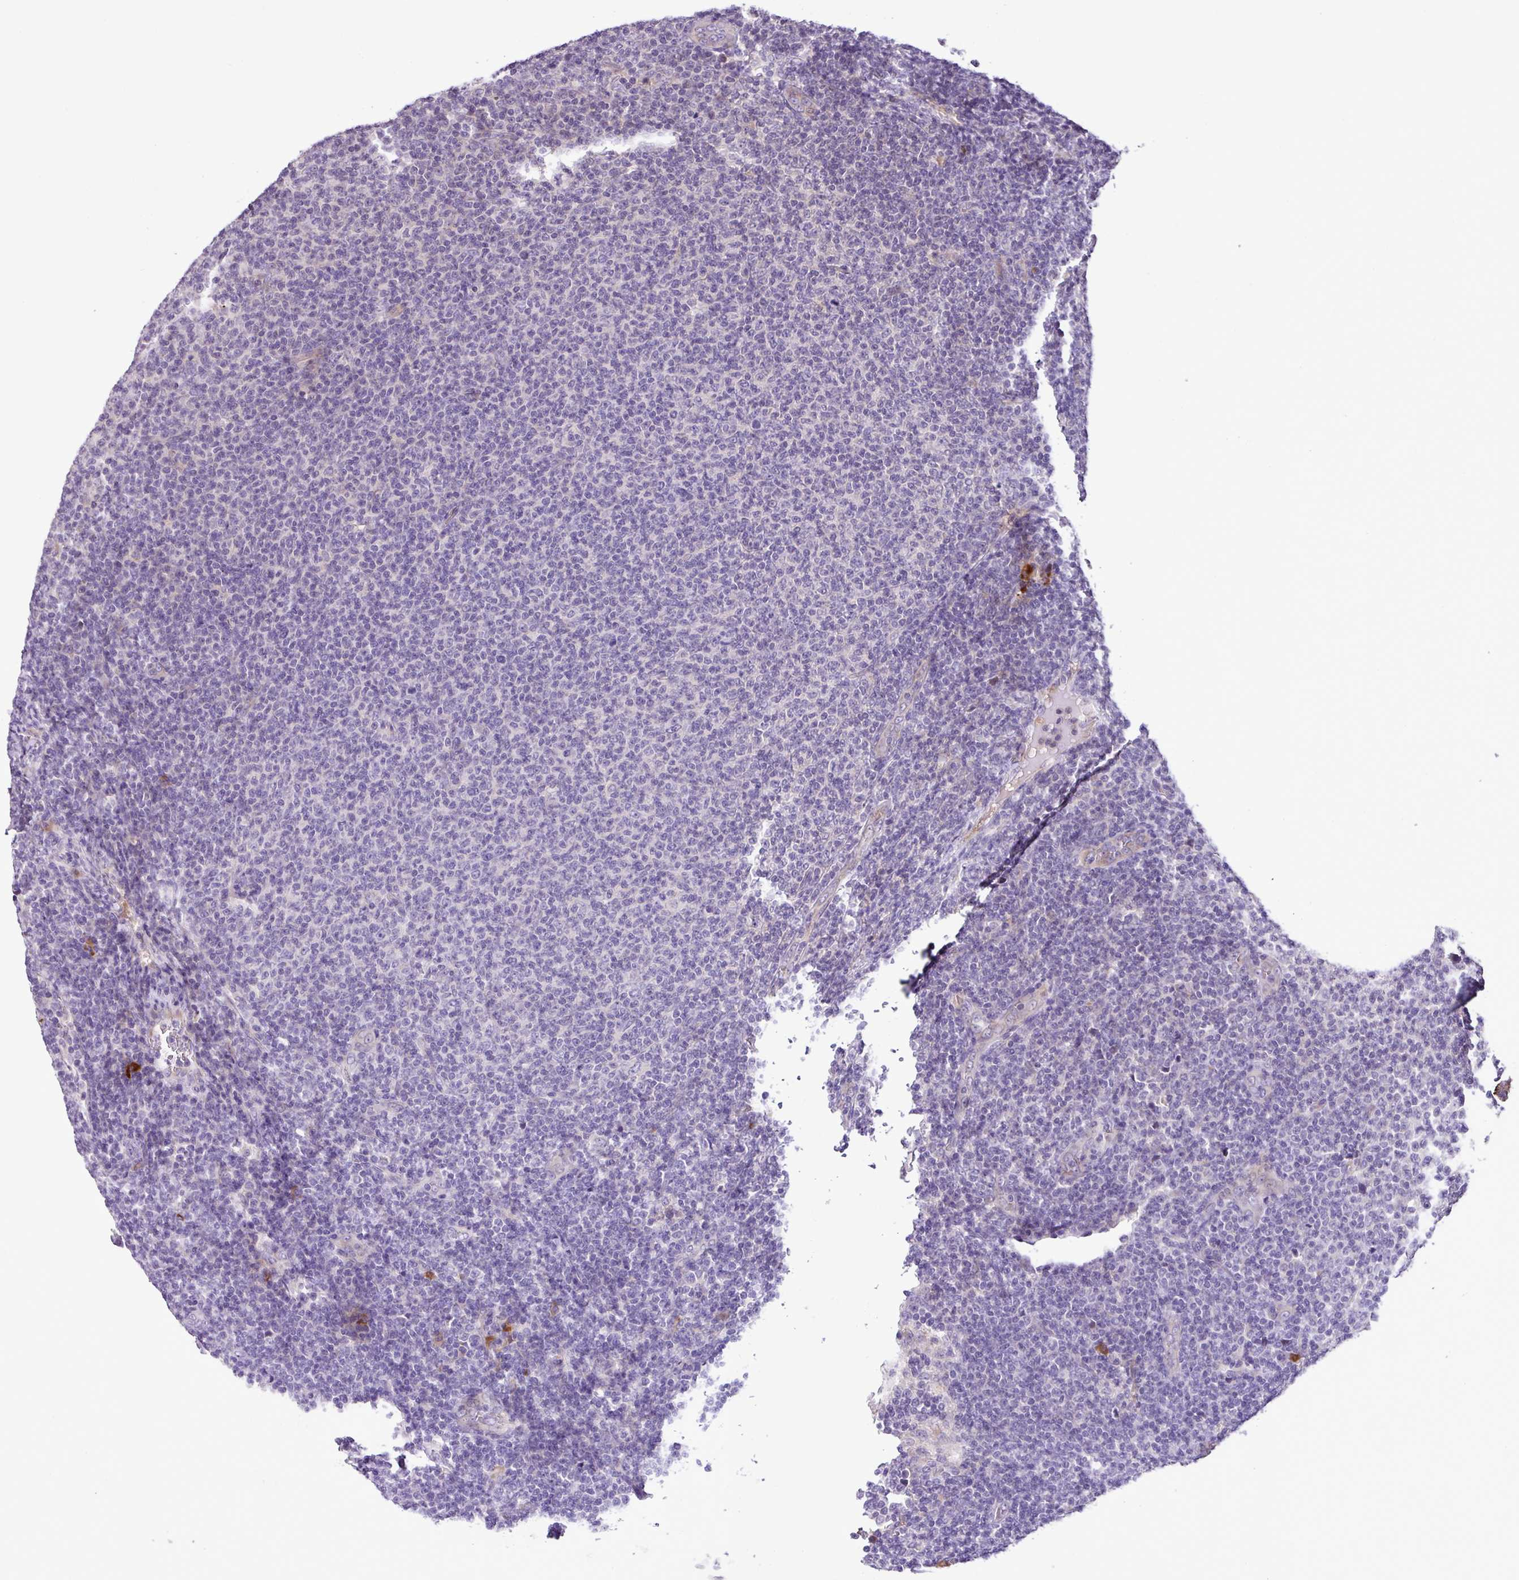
{"staining": {"intensity": "negative", "quantity": "none", "location": "none"}, "tissue": "lymphoma", "cell_type": "Tumor cells", "image_type": "cancer", "snomed": [{"axis": "morphology", "description": "Malignant lymphoma, non-Hodgkin's type, Low grade"}, {"axis": "topography", "description": "Lymph node"}], "caption": "An immunohistochemistry (IHC) histopathology image of lymphoma is shown. There is no staining in tumor cells of lymphoma. (Stains: DAB (3,3'-diaminobenzidine) IHC with hematoxylin counter stain, Microscopy: brightfield microscopy at high magnification).", "gene": "ZNF266", "patient": {"sex": "male", "age": 66}}